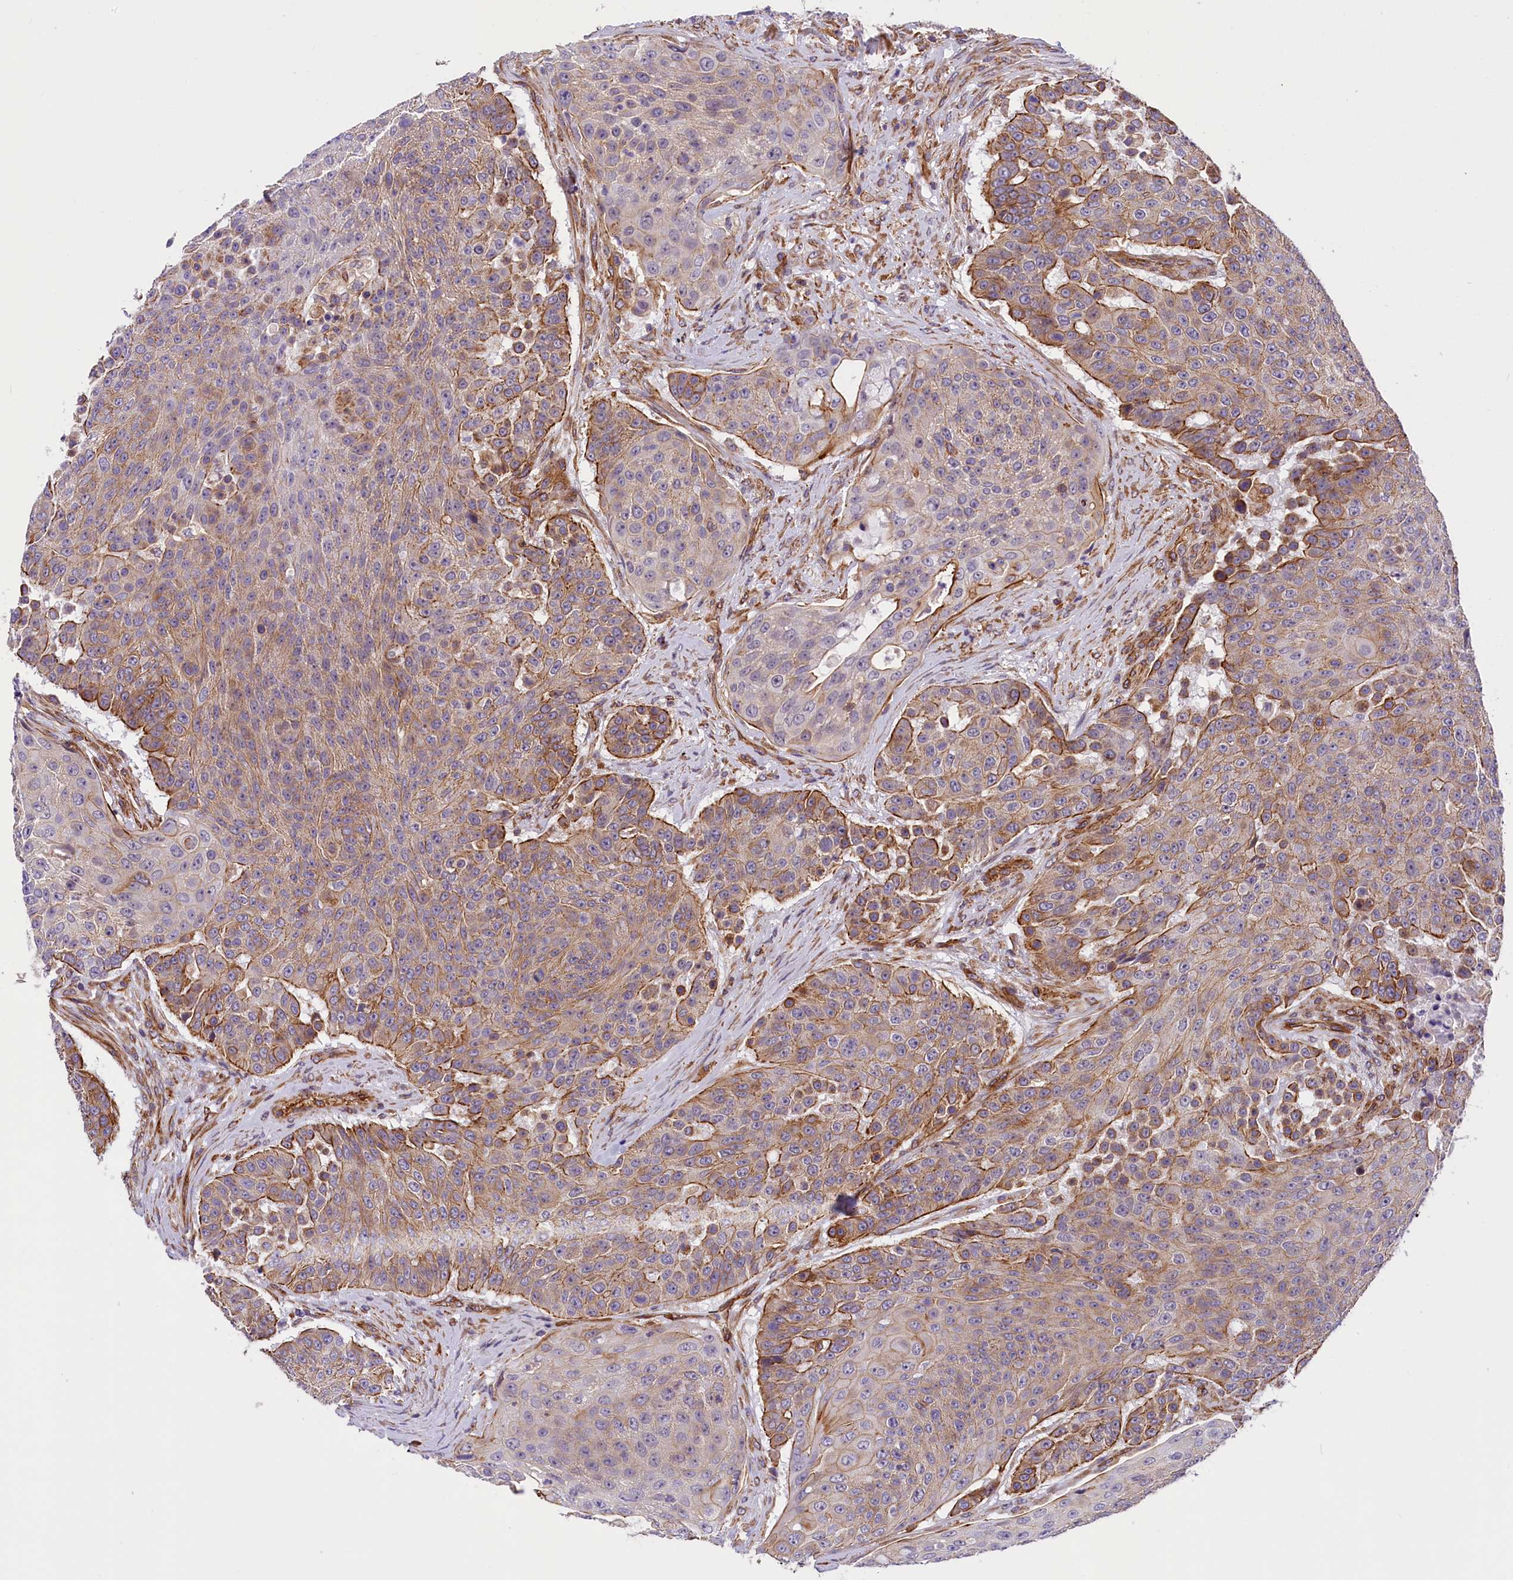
{"staining": {"intensity": "moderate", "quantity": "25%-75%", "location": "cytoplasmic/membranous"}, "tissue": "urothelial cancer", "cell_type": "Tumor cells", "image_type": "cancer", "snomed": [{"axis": "morphology", "description": "Urothelial carcinoma, High grade"}, {"axis": "topography", "description": "Urinary bladder"}], "caption": "Protein expression by immunohistochemistry displays moderate cytoplasmic/membranous expression in approximately 25%-75% of tumor cells in urothelial carcinoma (high-grade).", "gene": "MED20", "patient": {"sex": "female", "age": 63}}